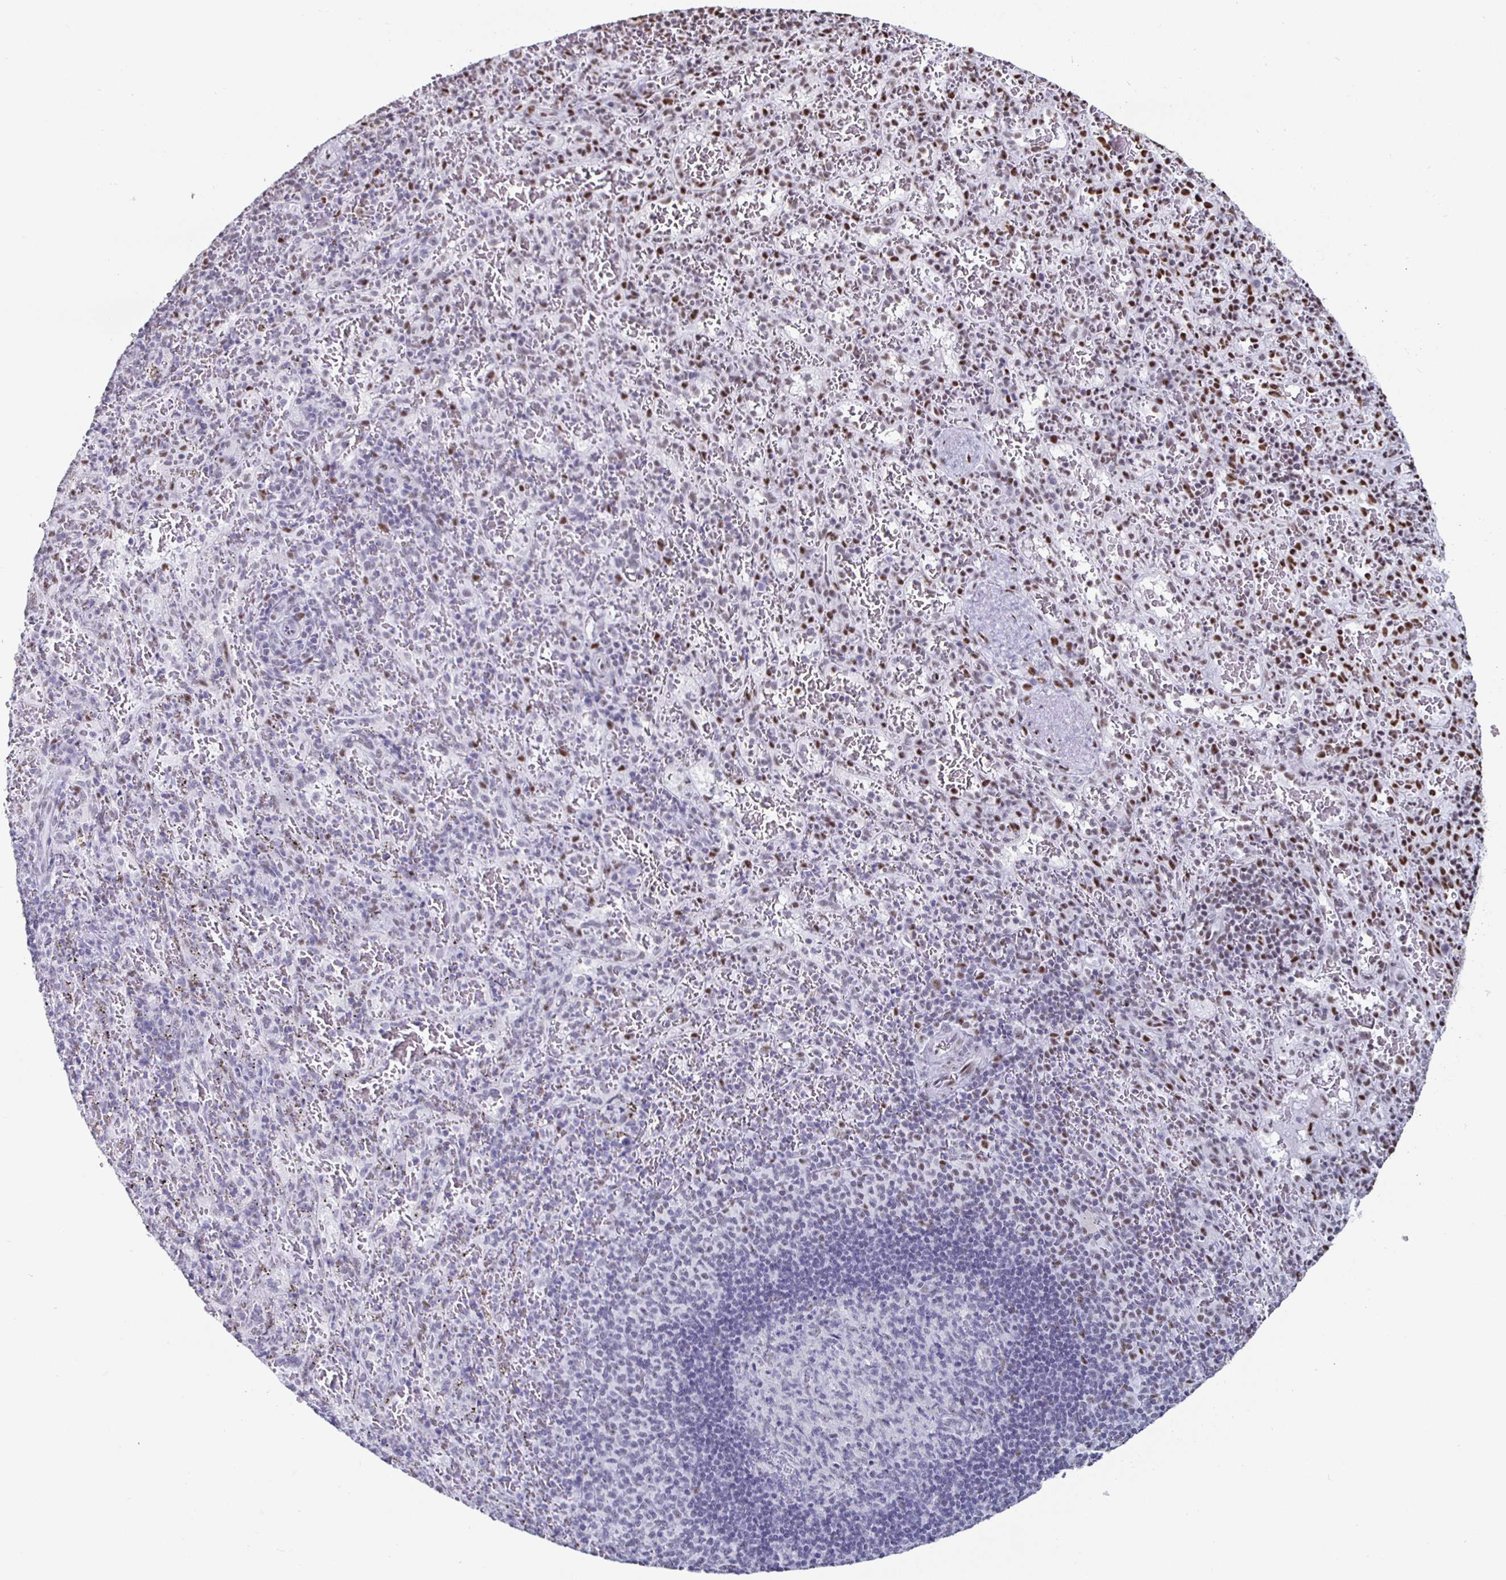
{"staining": {"intensity": "moderate", "quantity": "<25%", "location": "nuclear"}, "tissue": "spleen", "cell_type": "Cells in red pulp", "image_type": "normal", "snomed": [{"axis": "morphology", "description": "Normal tissue, NOS"}, {"axis": "topography", "description": "Spleen"}], "caption": "A high-resolution micrograph shows IHC staining of benign spleen, which shows moderate nuclear staining in about <25% of cells in red pulp. (Brightfield microscopy of DAB IHC at high magnification).", "gene": "DDX39B", "patient": {"sex": "male", "age": 57}}